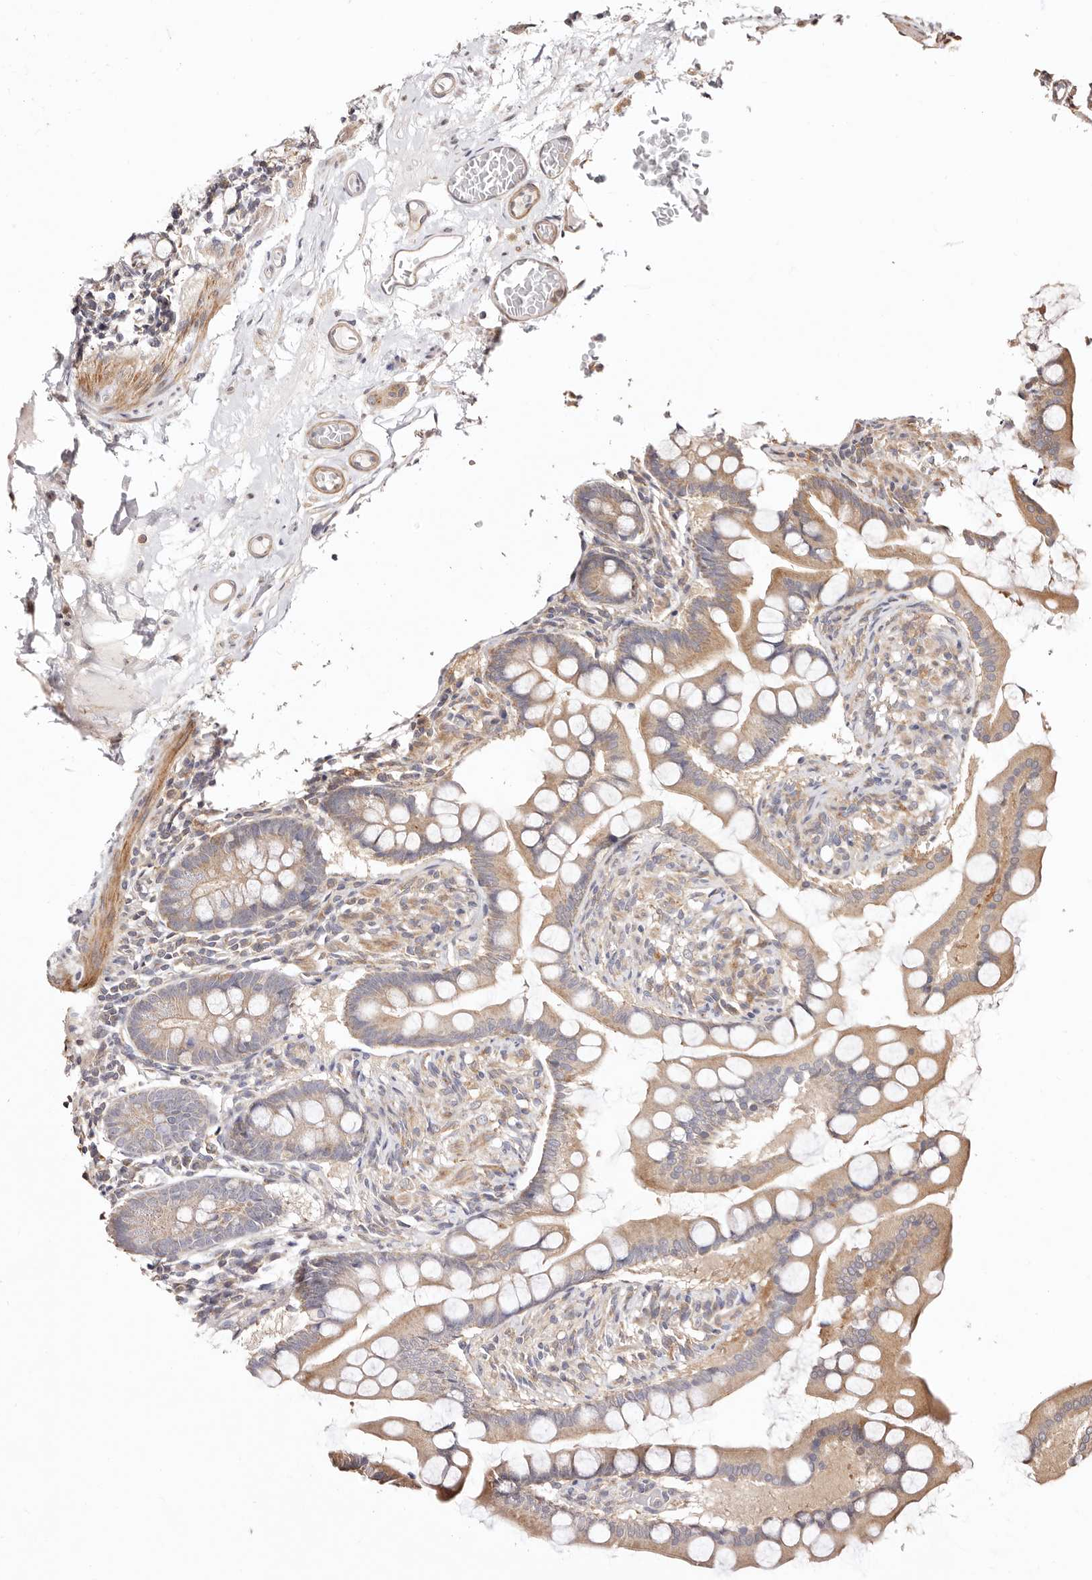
{"staining": {"intensity": "moderate", "quantity": ">75%", "location": "cytoplasmic/membranous"}, "tissue": "small intestine", "cell_type": "Glandular cells", "image_type": "normal", "snomed": [{"axis": "morphology", "description": "Normal tissue, NOS"}, {"axis": "topography", "description": "Small intestine"}], "caption": "Benign small intestine shows moderate cytoplasmic/membranous positivity in approximately >75% of glandular cells, visualized by immunohistochemistry.", "gene": "MAPK1", "patient": {"sex": "male", "age": 41}}